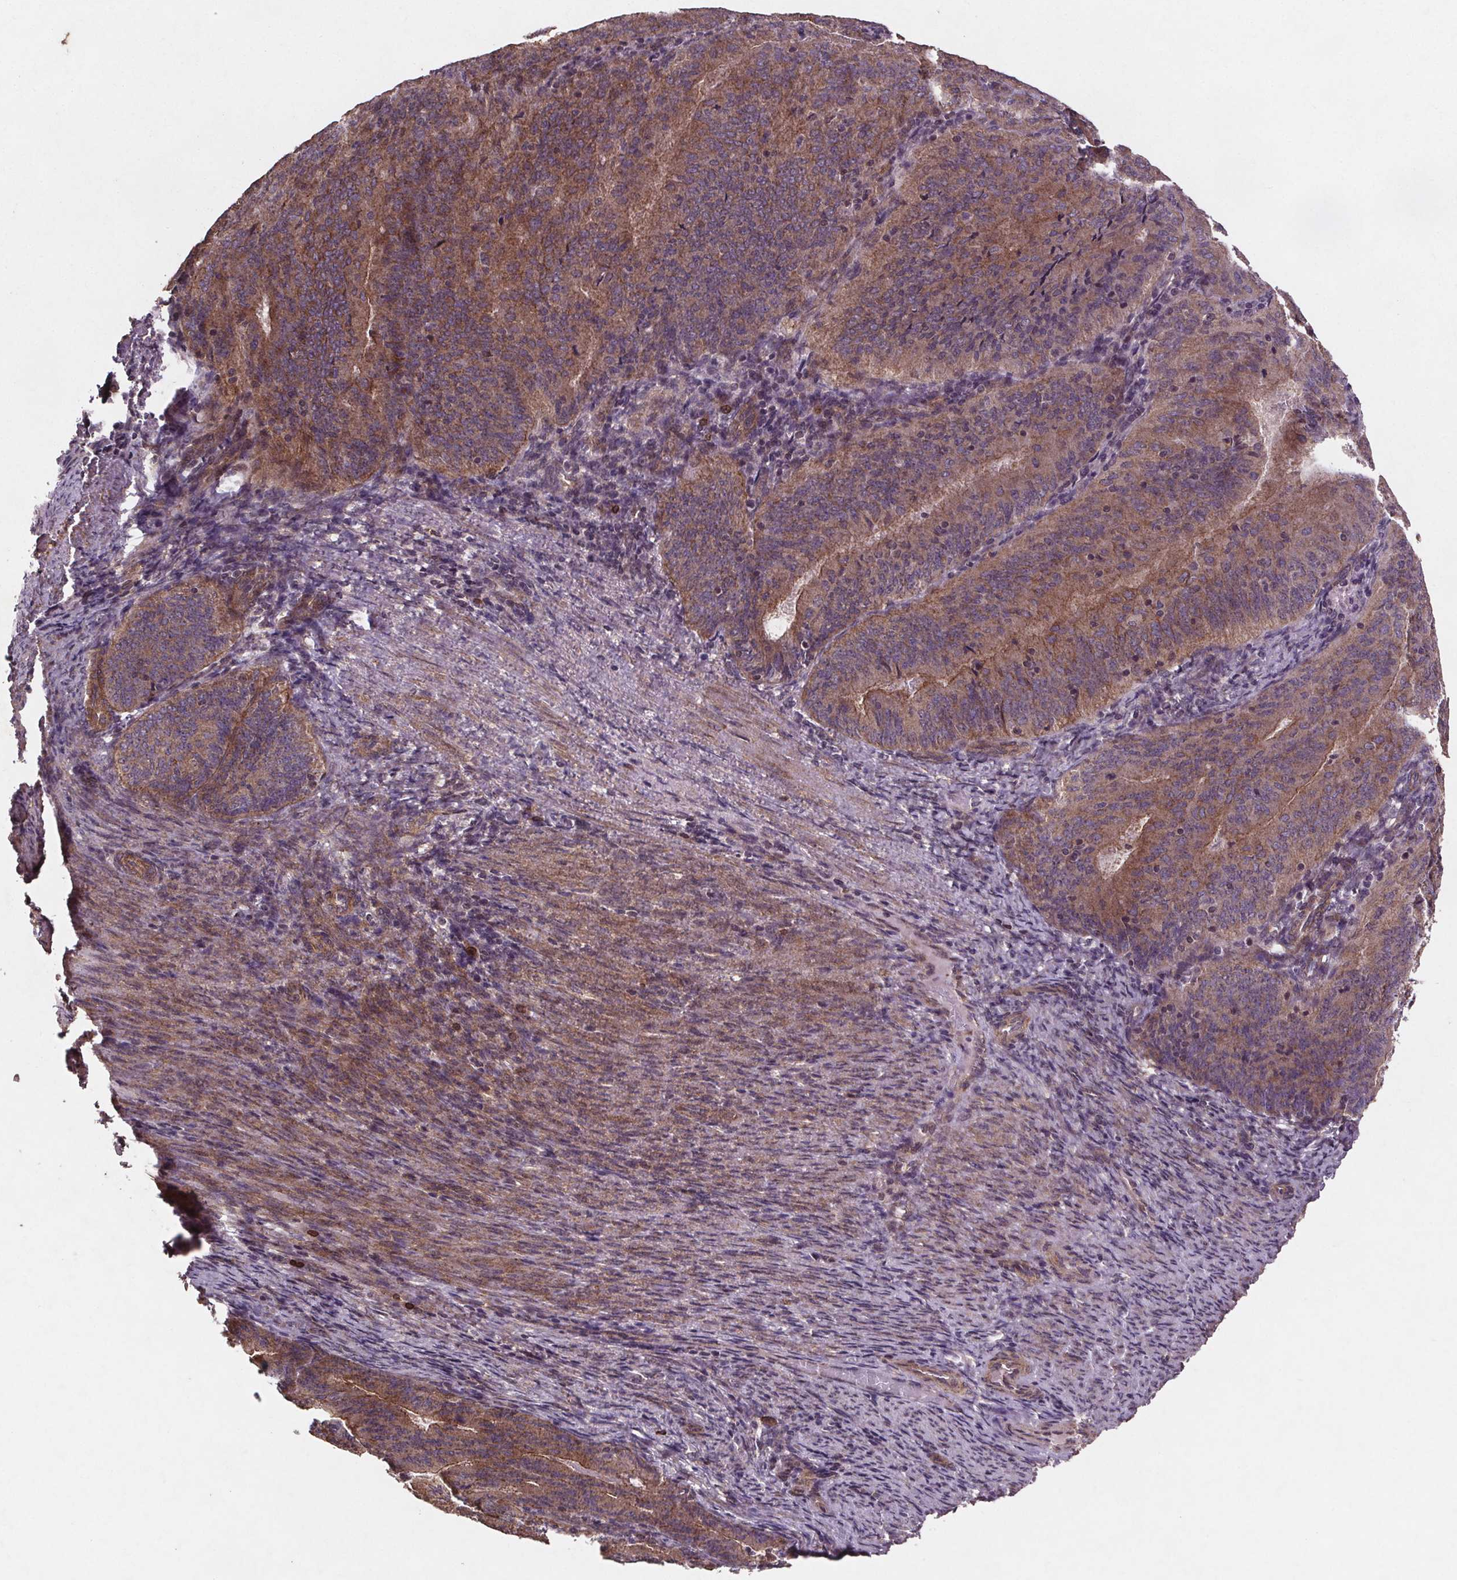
{"staining": {"intensity": "moderate", "quantity": "25%-75%", "location": "cytoplasmic/membranous"}, "tissue": "endometrial cancer", "cell_type": "Tumor cells", "image_type": "cancer", "snomed": [{"axis": "morphology", "description": "Adenocarcinoma, NOS"}, {"axis": "topography", "description": "Endometrium"}], "caption": "IHC (DAB (3,3'-diaminobenzidine)) staining of human endometrial cancer (adenocarcinoma) shows moderate cytoplasmic/membranous protein positivity in approximately 25%-75% of tumor cells. (Brightfield microscopy of DAB IHC at high magnification).", "gene": "STRN3", "patient": {"sex": "female", "age": 57}}